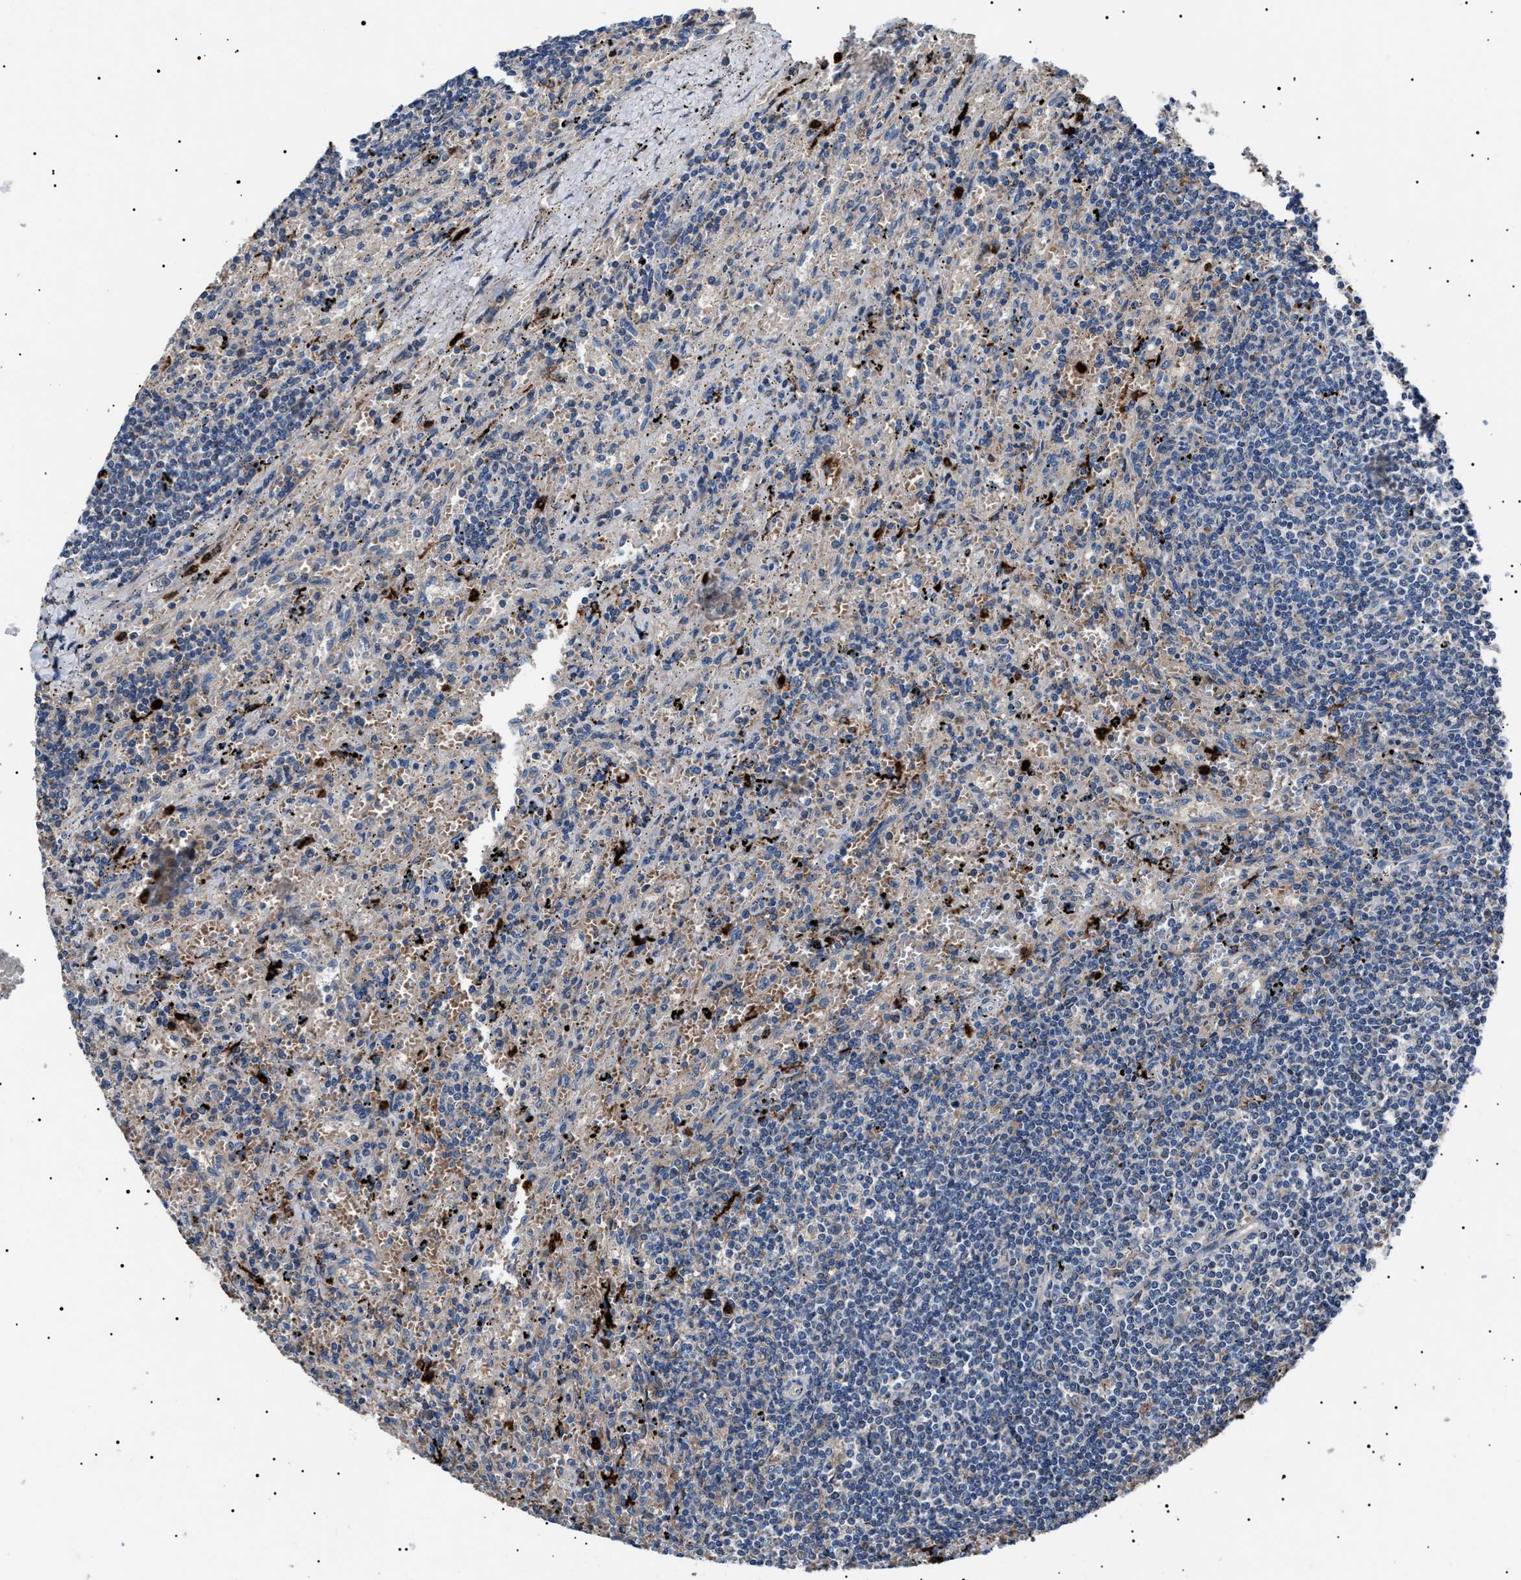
{"staining": {"intensity": "negative", "quantity": "none", "location": "none"}, "tissue": "lymphoma", "cell_type": "Tumor cells", "image_type": "cancer", "snomed": [{"axis": "morphology", "description": "Malignant lymphoma, non-Hodgkin's type, Low grade"}, {"axis": "topography", "description": "Spleen"}], "caption": "A micrograph of human lymphoma is negative for staining in tumor cells.", "gene": "PTRH1", "patient": {"sex": "male", "age": 76}}